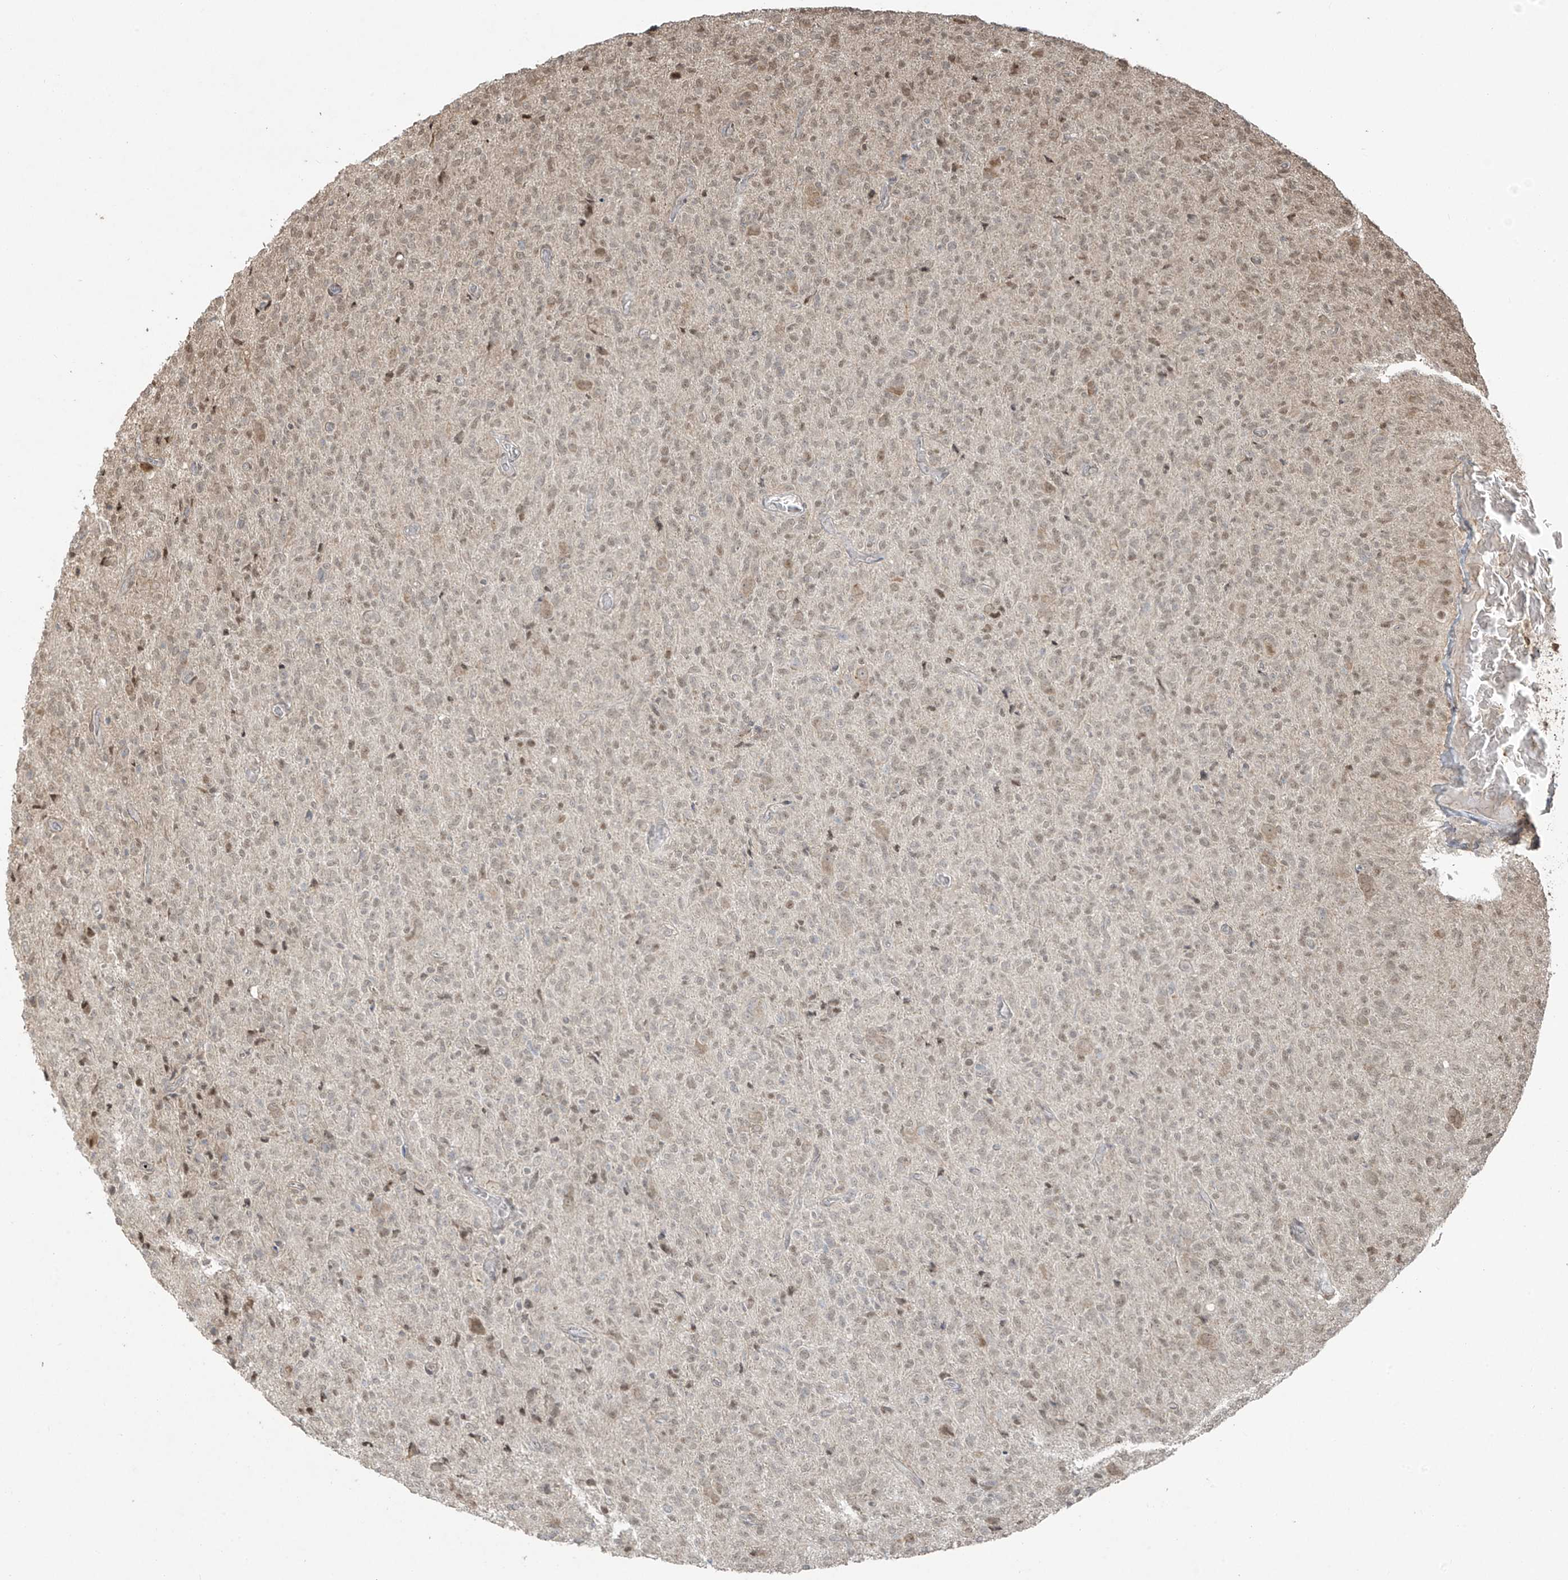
{"staining": {"intensity": "moderate", "quantity": "25%-75%", "location": "nuclear"}, "tissue": "glioma", "cell_type": "Tumor cells", "image_type": "cancer", "snomed": [{"axis": "morphology", "description": "Glioma, malignant, High grade"}, {"axis": "topography", "description": "Brain"}], "caption": "Glioma tissue exhibits moderate nuclear positivity in about 25%-75% of tumor cells, visualized by immunohistochemistry.", "gene": "TTC22", "patient": {"sex": "female", "age": 57}}